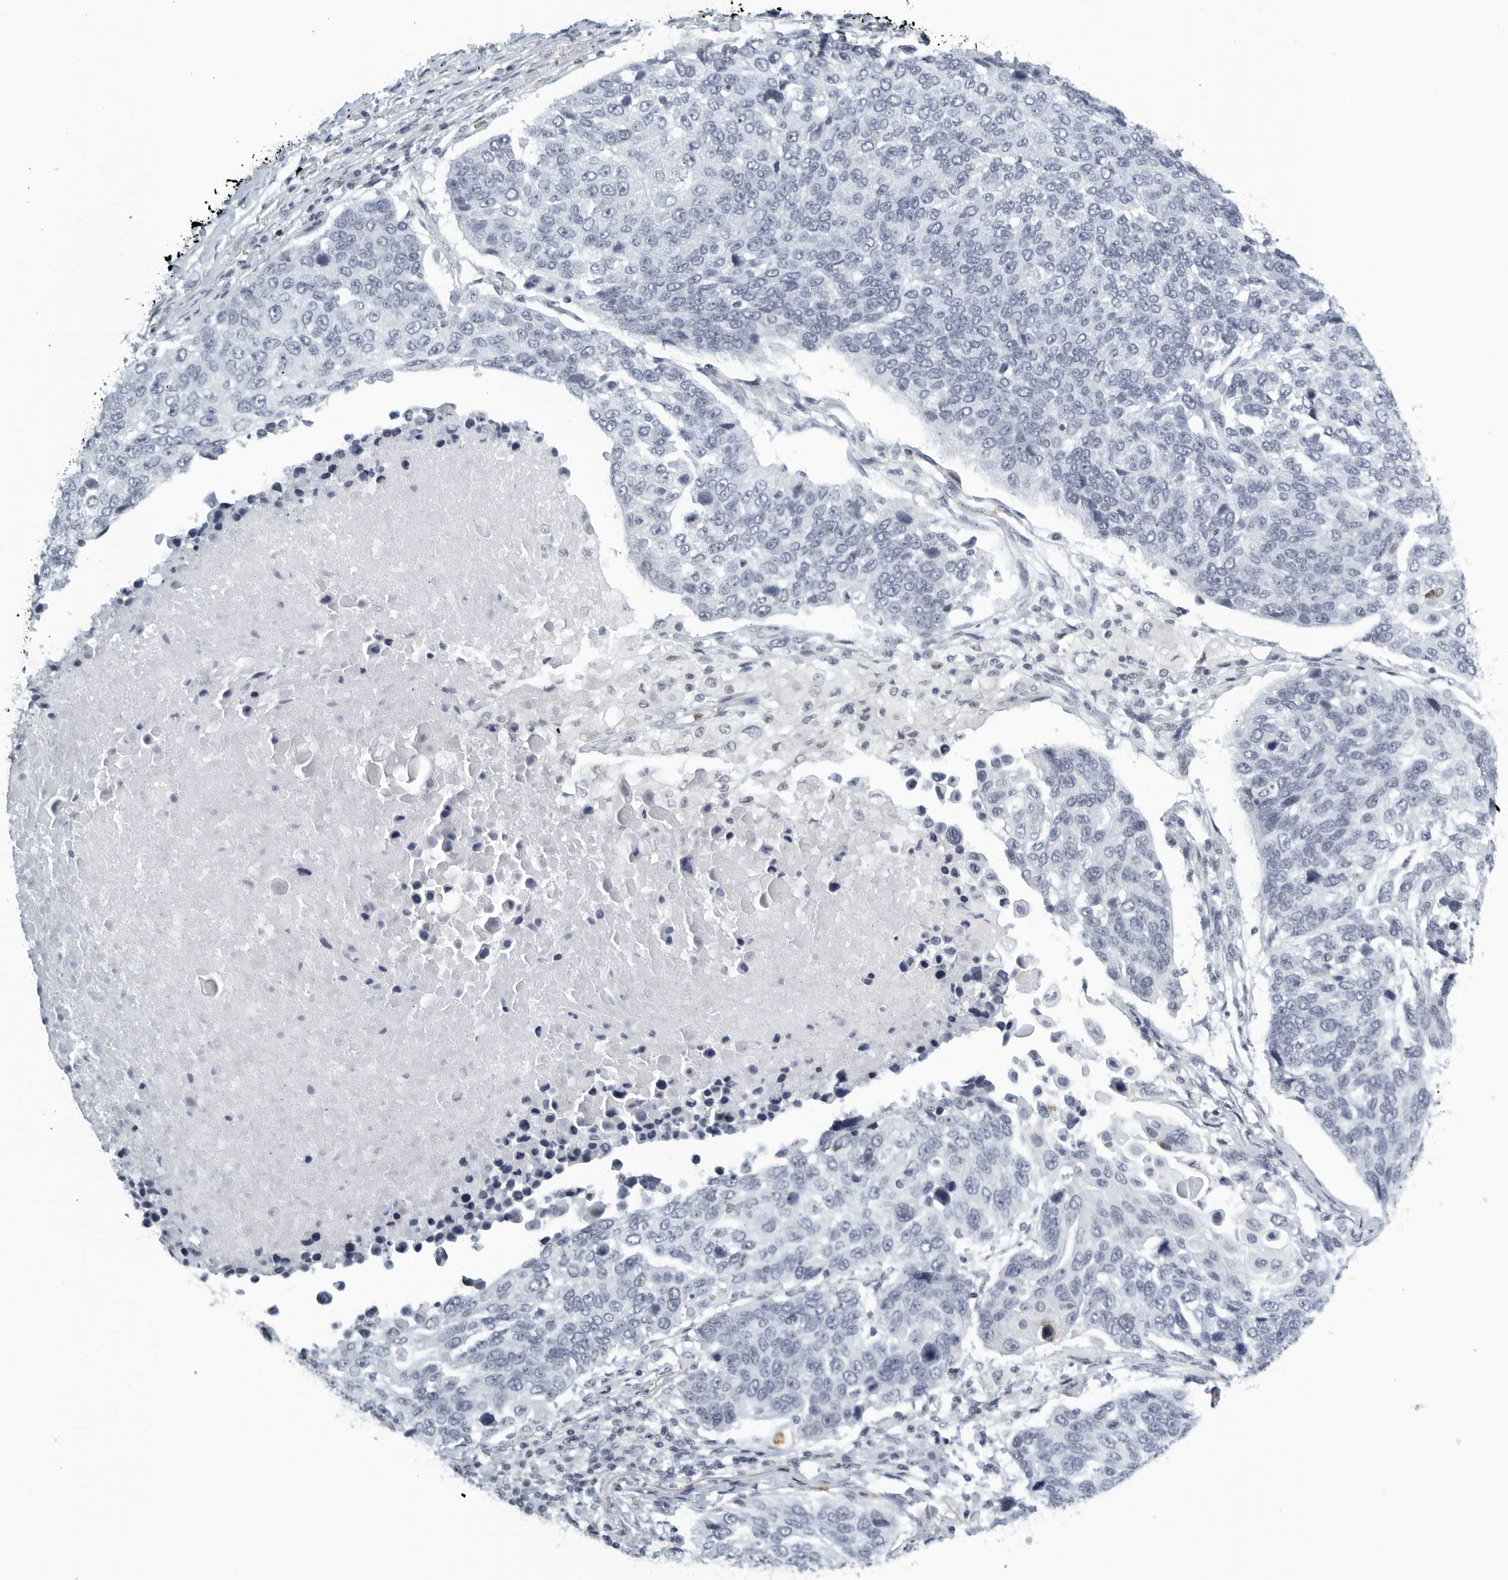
{"staining": {"intensity": "negative", "quantity": "none", "location": "none"}, "tissue": "lung cancer", "cell_type": "Tumor cells", "image_type": "cancer", "snomed": [{"axis": "morphology", "description": "Squamous cell carcinoma, NOS"}, {"axis": "topography", "description": "Lung"}], "caption": "Protein analysis of lung squamous cell carcinoma reveals no significant staining in tumor cells. (IHC, brightfield microscopy, high magnification).", "gene": "KLK7", "patient": {"sex": "male", "age": 66}}